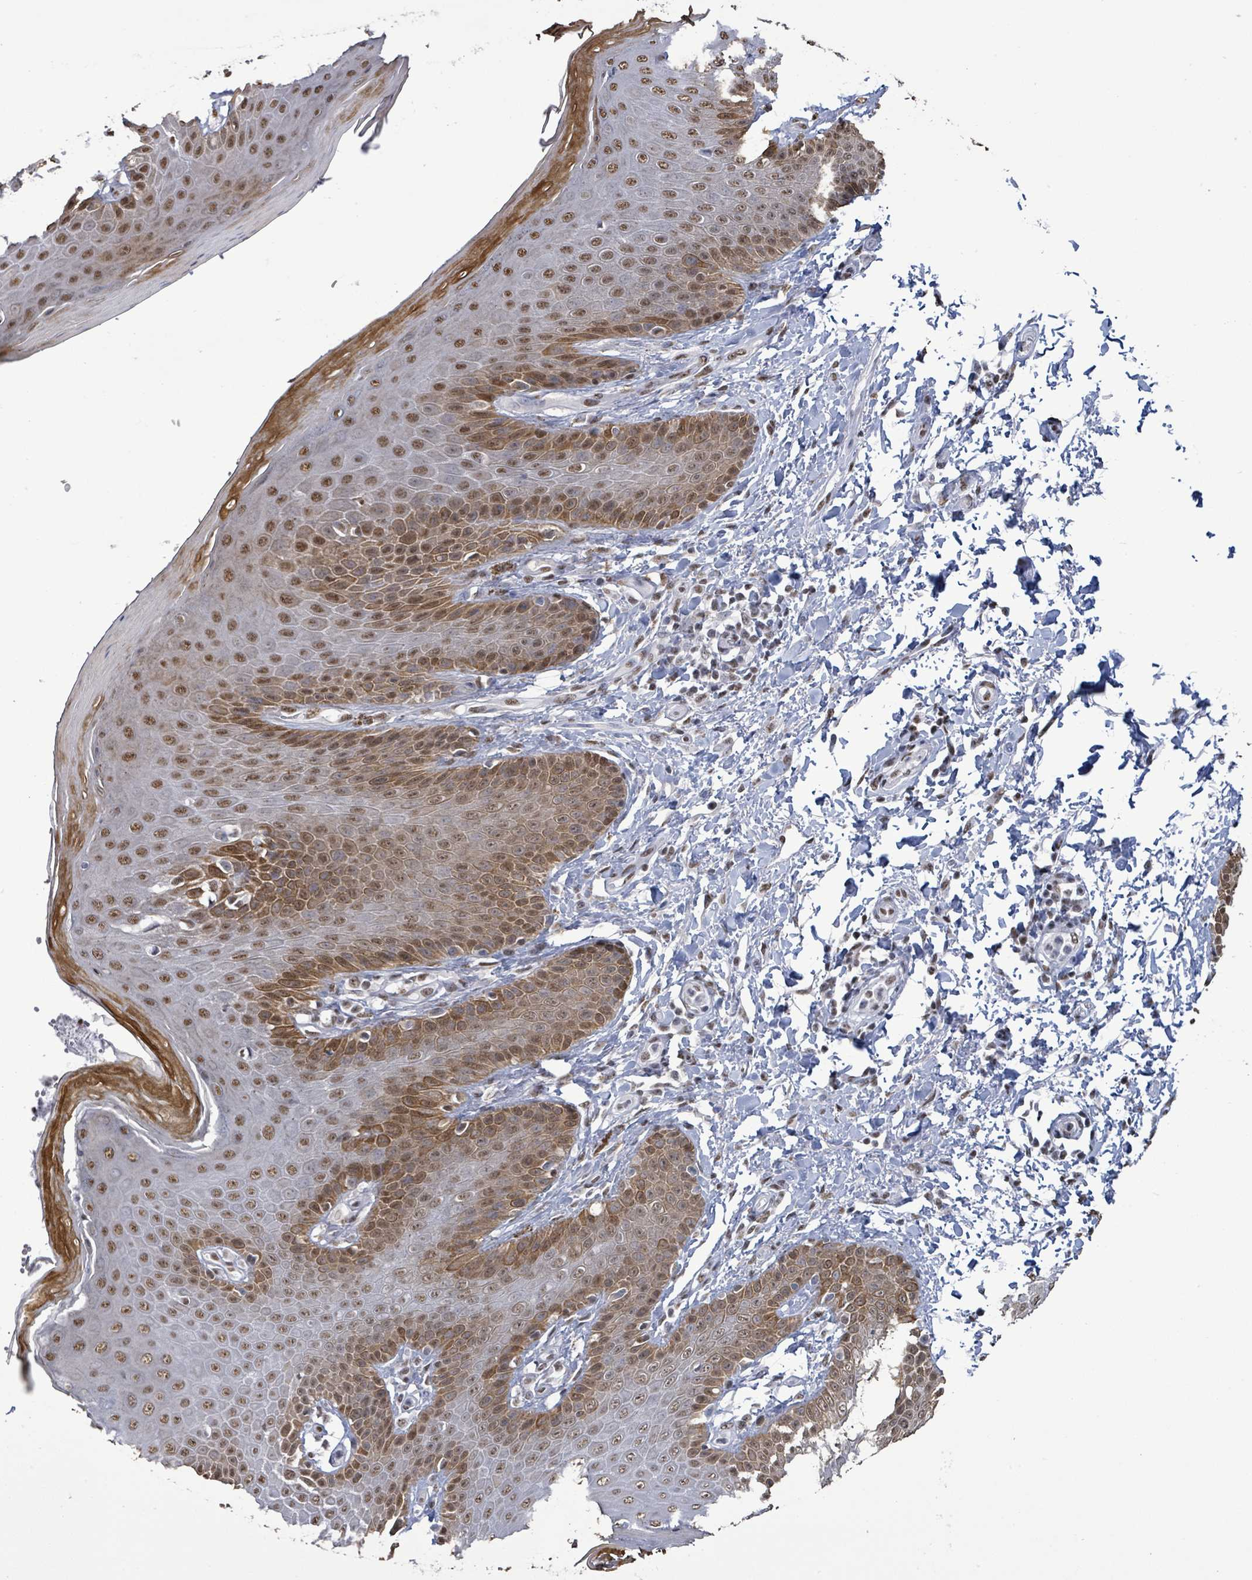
{"staining": {"intensity": "strong", "quantity": ">75%", "location": "cytoplasmic/membranous,nuclear"}, "tissue": "skin", "cell_type": "Epidermal cells", "image_type": "normal", "snomed": [{"axis": "morphology", "description": "Normal tissue, NOS"}, {"axis": "topography", "description": "Peripheral nerve tissue"}], "caption": "Immunohistochemistry (IHC) image of benign skin: human skin stained using immunohistochemistry (IHC) reveals high levels of strong protein expression localized specifically in the cytoplasmic/membranous,nuclear of epidermal cells, appearing as a cytoplasmic/membranous,nuclear brown color.", "gene": "SAMD14", "patient": {"sex": "male", "age": 51}}